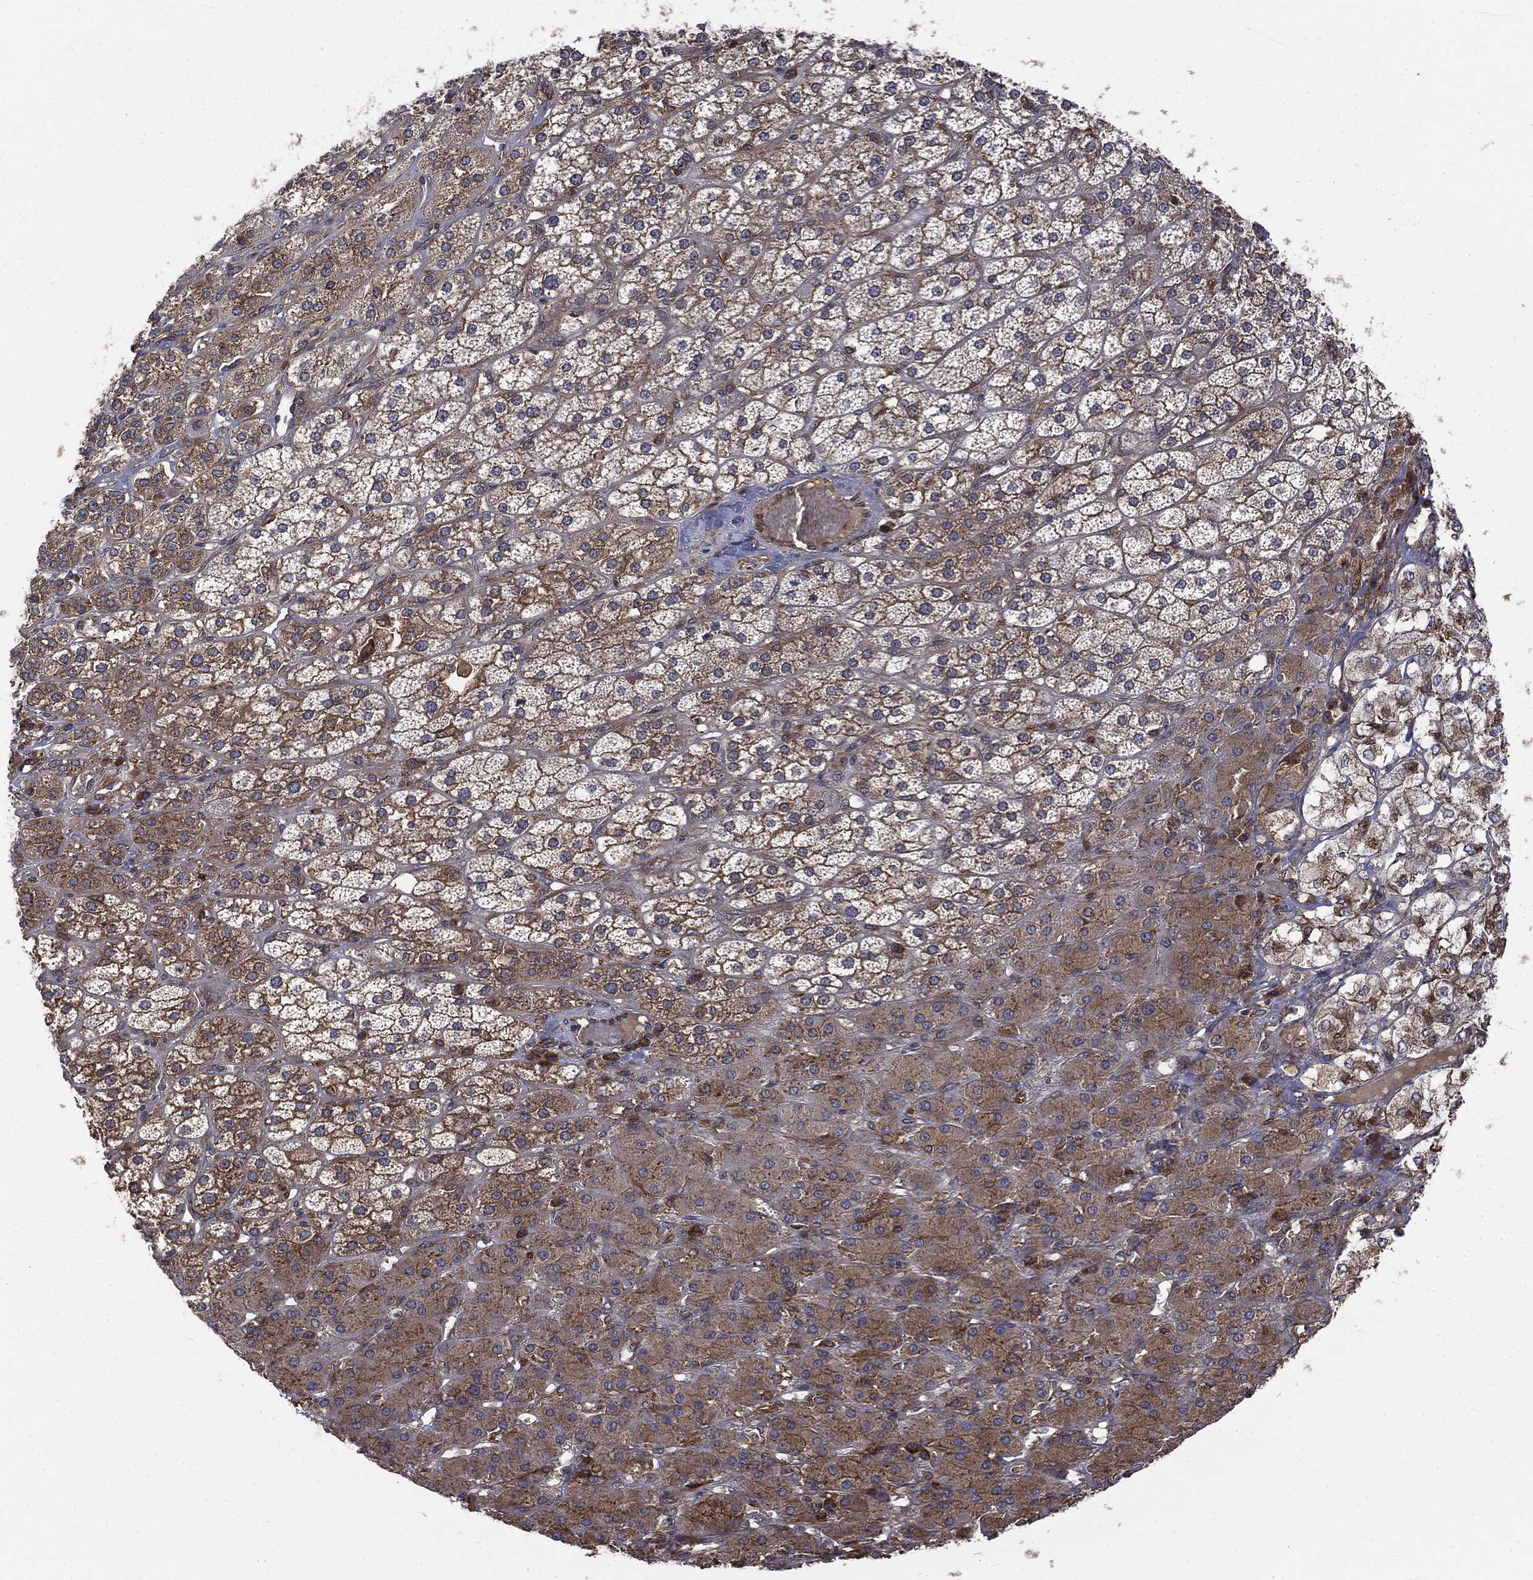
{"staining": {"intensity": "strong", "quantity": "25%-75%", "location": "cytoplasmic/membranous"}, "tissue": "adrenal gland", "cell_type": "Glandular cells", "image_type": "normal", "snomed": [{"axis": "morphology", "description": "Normal tissue, NOS"}, {"axis": "topography", "description": "Adrenal gland"}], "caption": "DAB (3,3'-diaminobenzidine) immunohistochemical staining of unremarkable adrenal gland exhibits strong cytoplasmic/membranous protein positivity in approximately 25%-75% of glandular cells. Nuclei are stained in blue.", "gene": "EIF2AK2", "patient": {"sex": "male", "age": 70}}